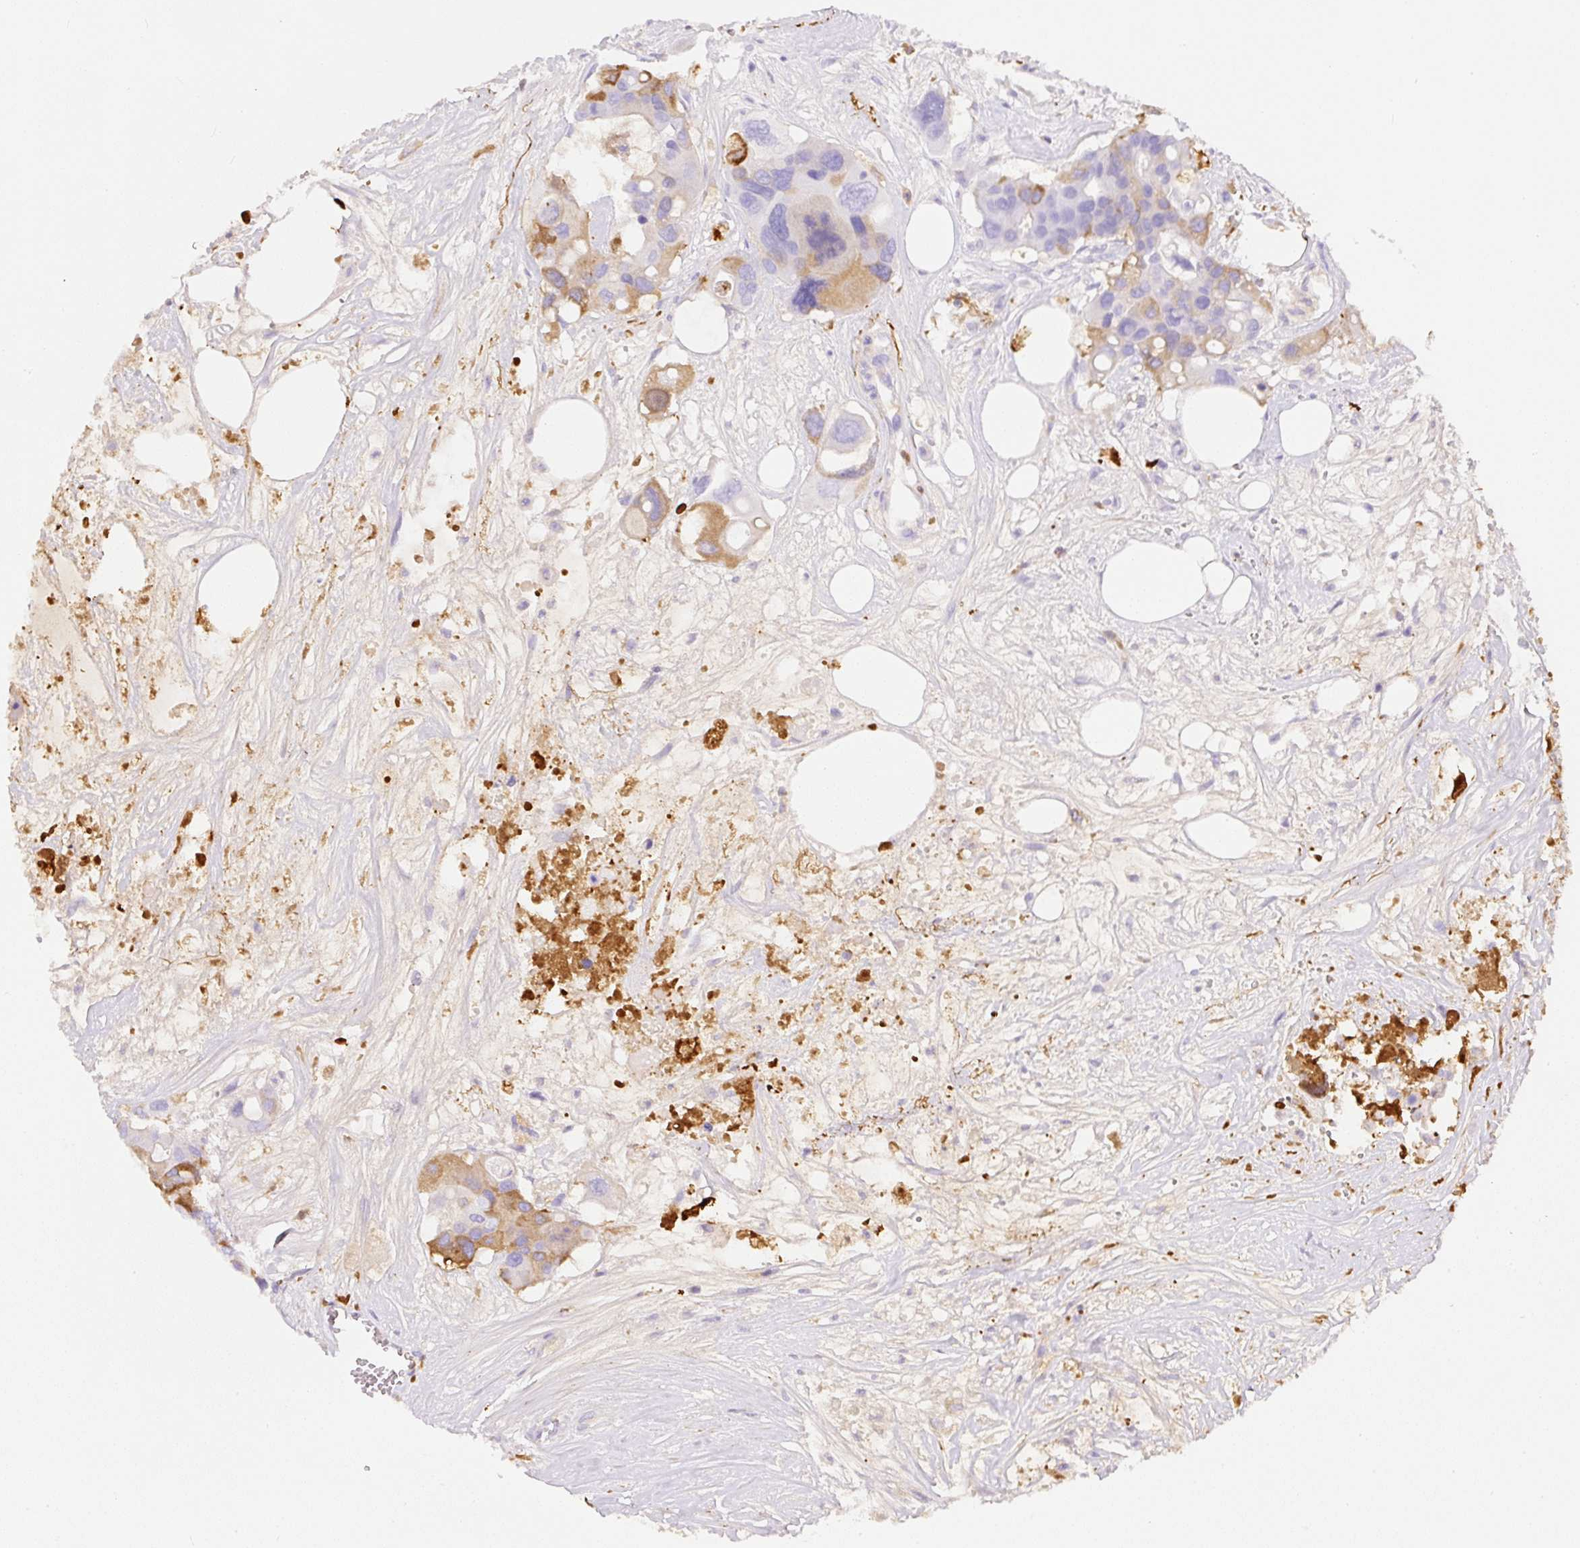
{"staining": {"intensity": "moderate", "quantity": "<25%", "location": "cytoplasmic/membranous"}, "tissue": "colorectal cancer", "cell_type": "Tumor cells", "image_type": "cancer", "snomed": [{"axis": "morphology", "description": "Adenocarcinoma, NOS"}, {"axis": "topography", "description": "Colon"}], "caption": "A high-resolution micrograph shows immunohistochemistry (IHC) staining of adenocarcinoma (colorectal), which exhibits moderate cytoplasmic/membranous expression in about <25% of tumor cells.", "gene": "APCS", "patient": {"sex": "male", "age": 77}}